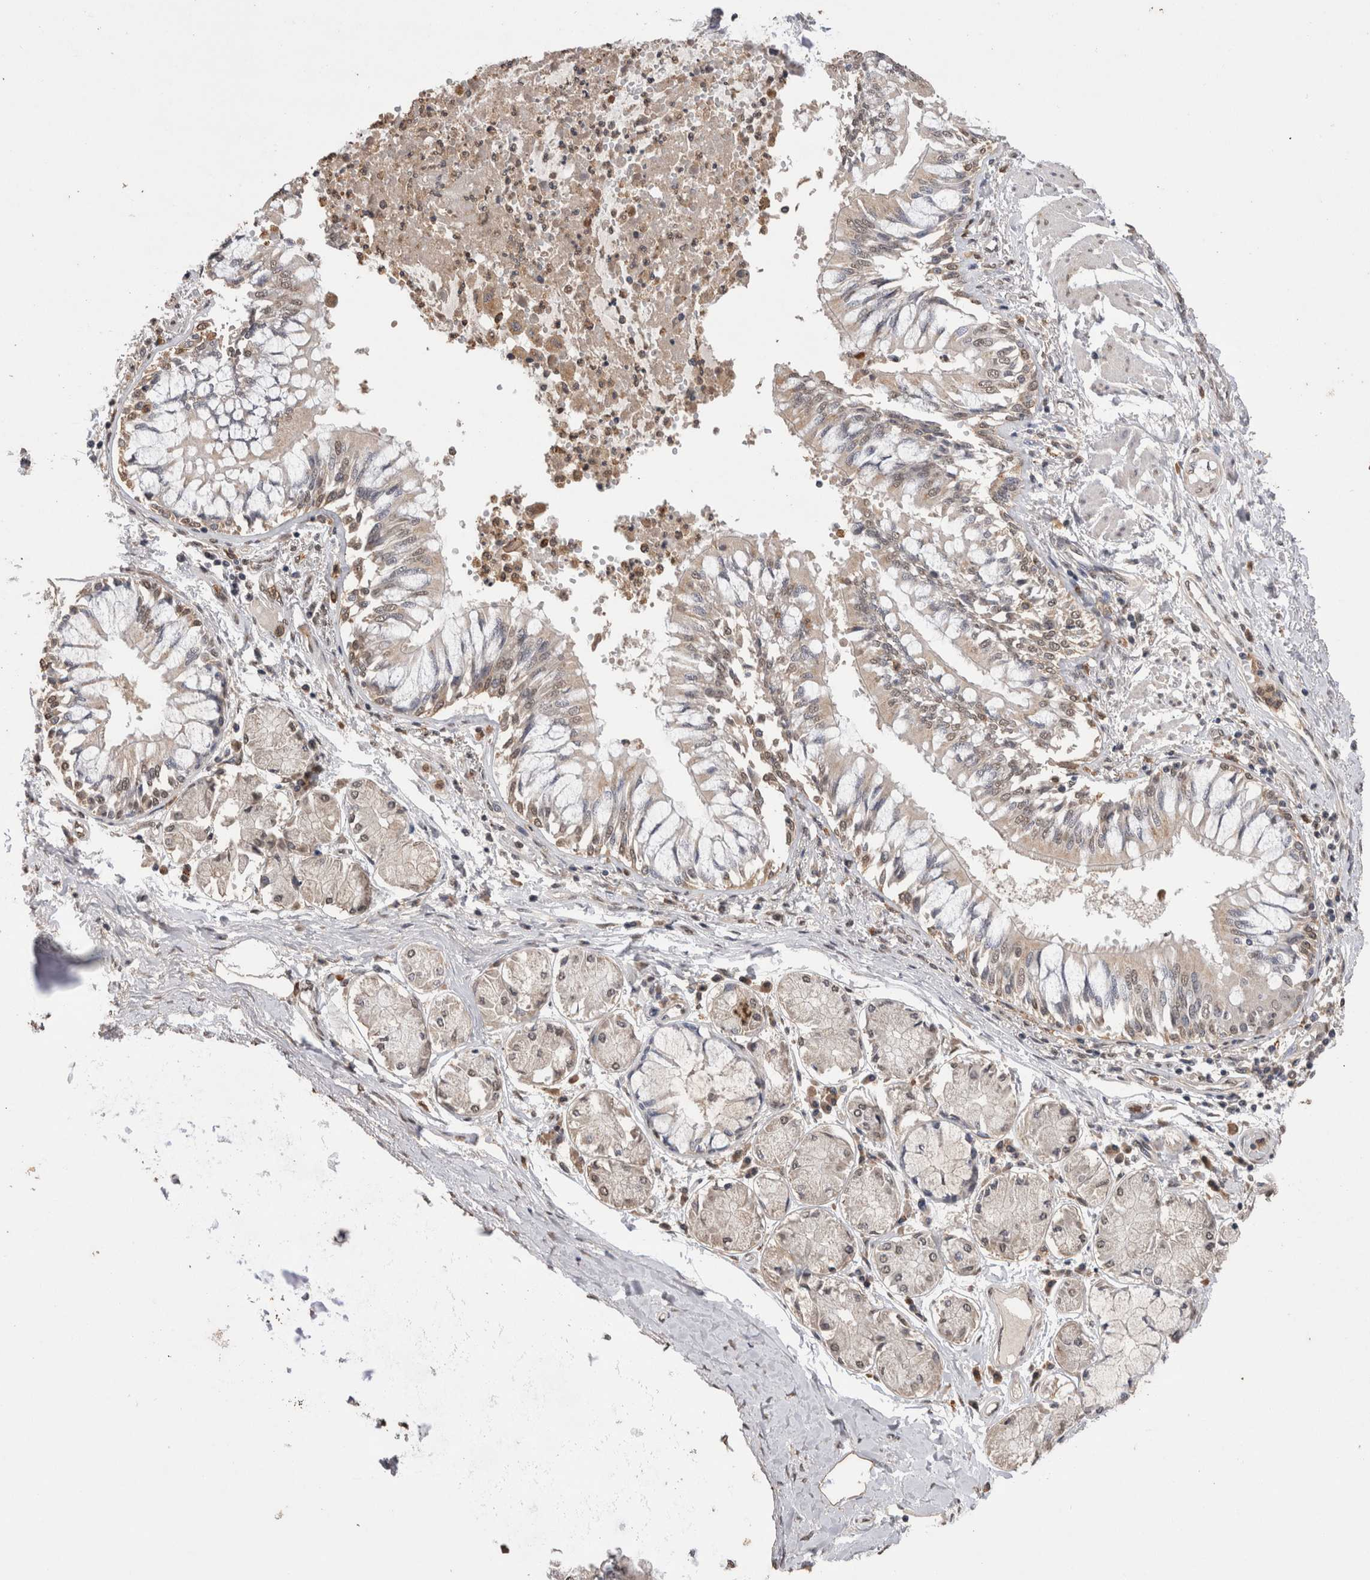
{"staining": {"intensity": "weak", "quantity": "25%-75%", "location": "cytoplasmic/membranous,nuclear"}, "tissue": "bronchus", "cell_type": "Respiratory epithelial cells", "image_type": "normal", "snomed": [{"axis": "morphology", "description": "Normal tissue, NOS"}, {"axis": "topography", "description": "Cartilage tissue"}, {"axis": "topography", "description": "Bronchus"}, {"axis": "topography", "description": "Lung"}], "caption": "Approximately 25%-75% of respiratory epithelial cells in benign bronchus show weak cytoplasmic/membranous,nuclear protein positivity as visualized by brown immunohistochemical staining.", "gene": "GRK5", "patient": {"sex": "female", "age": 49}}